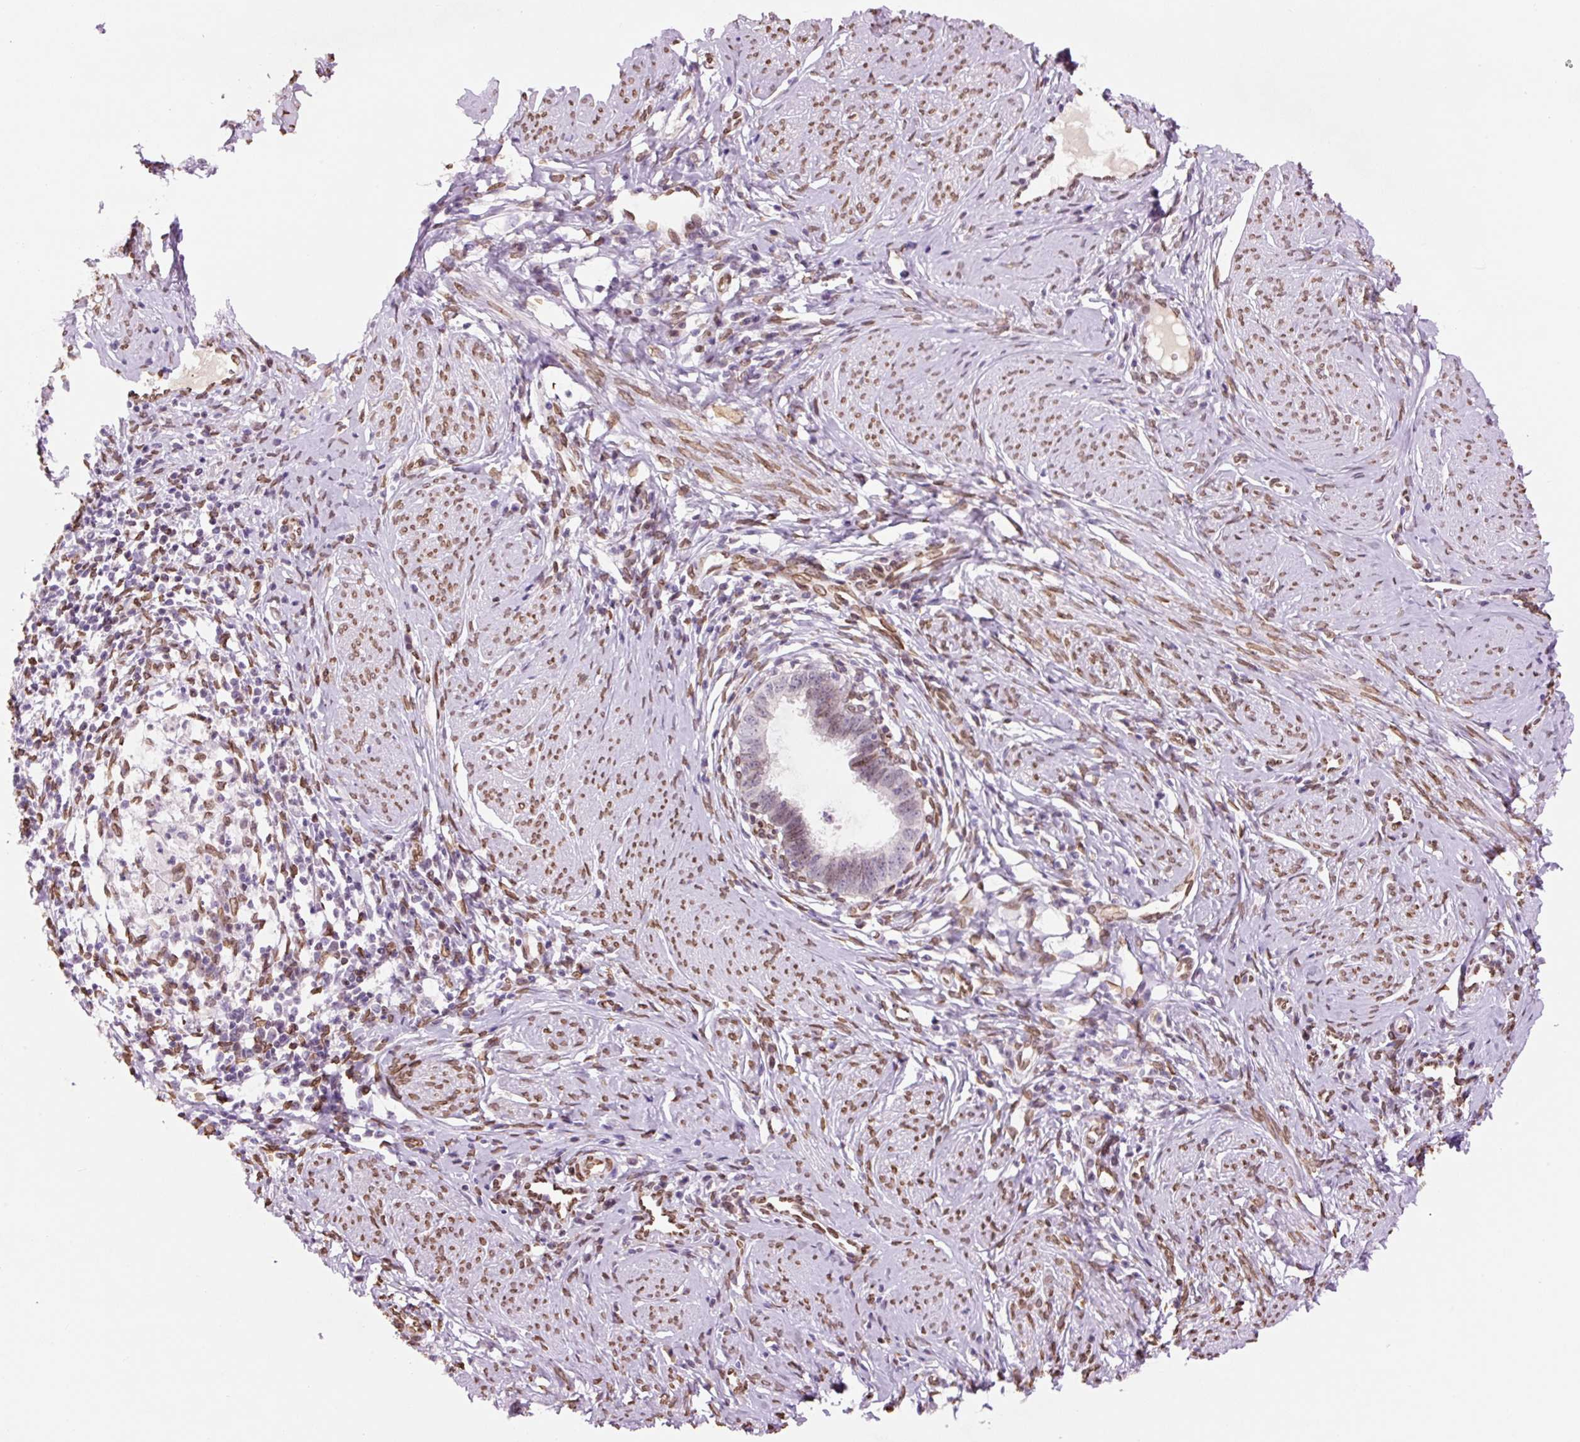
{"staining": {"intensity": "weak", "quantity": "<25%", "location": "nuclear"}, "tissue": "cervical cancer", "cell_type": "Tumor cells", "image_type": "cancer", "snomed": [{"axis": "morphology", "description": "Adenocarcinoma, NOS"}, {"axis": "topography", "description": "Cervix"}], "caption": "Immunohistochemistry (IHC) of cervical cancer (adenocarcinoma) shows no positivity in tumor cells.", "gene": "ZNF224", "patient": {"sex": "female", "age": 36}}